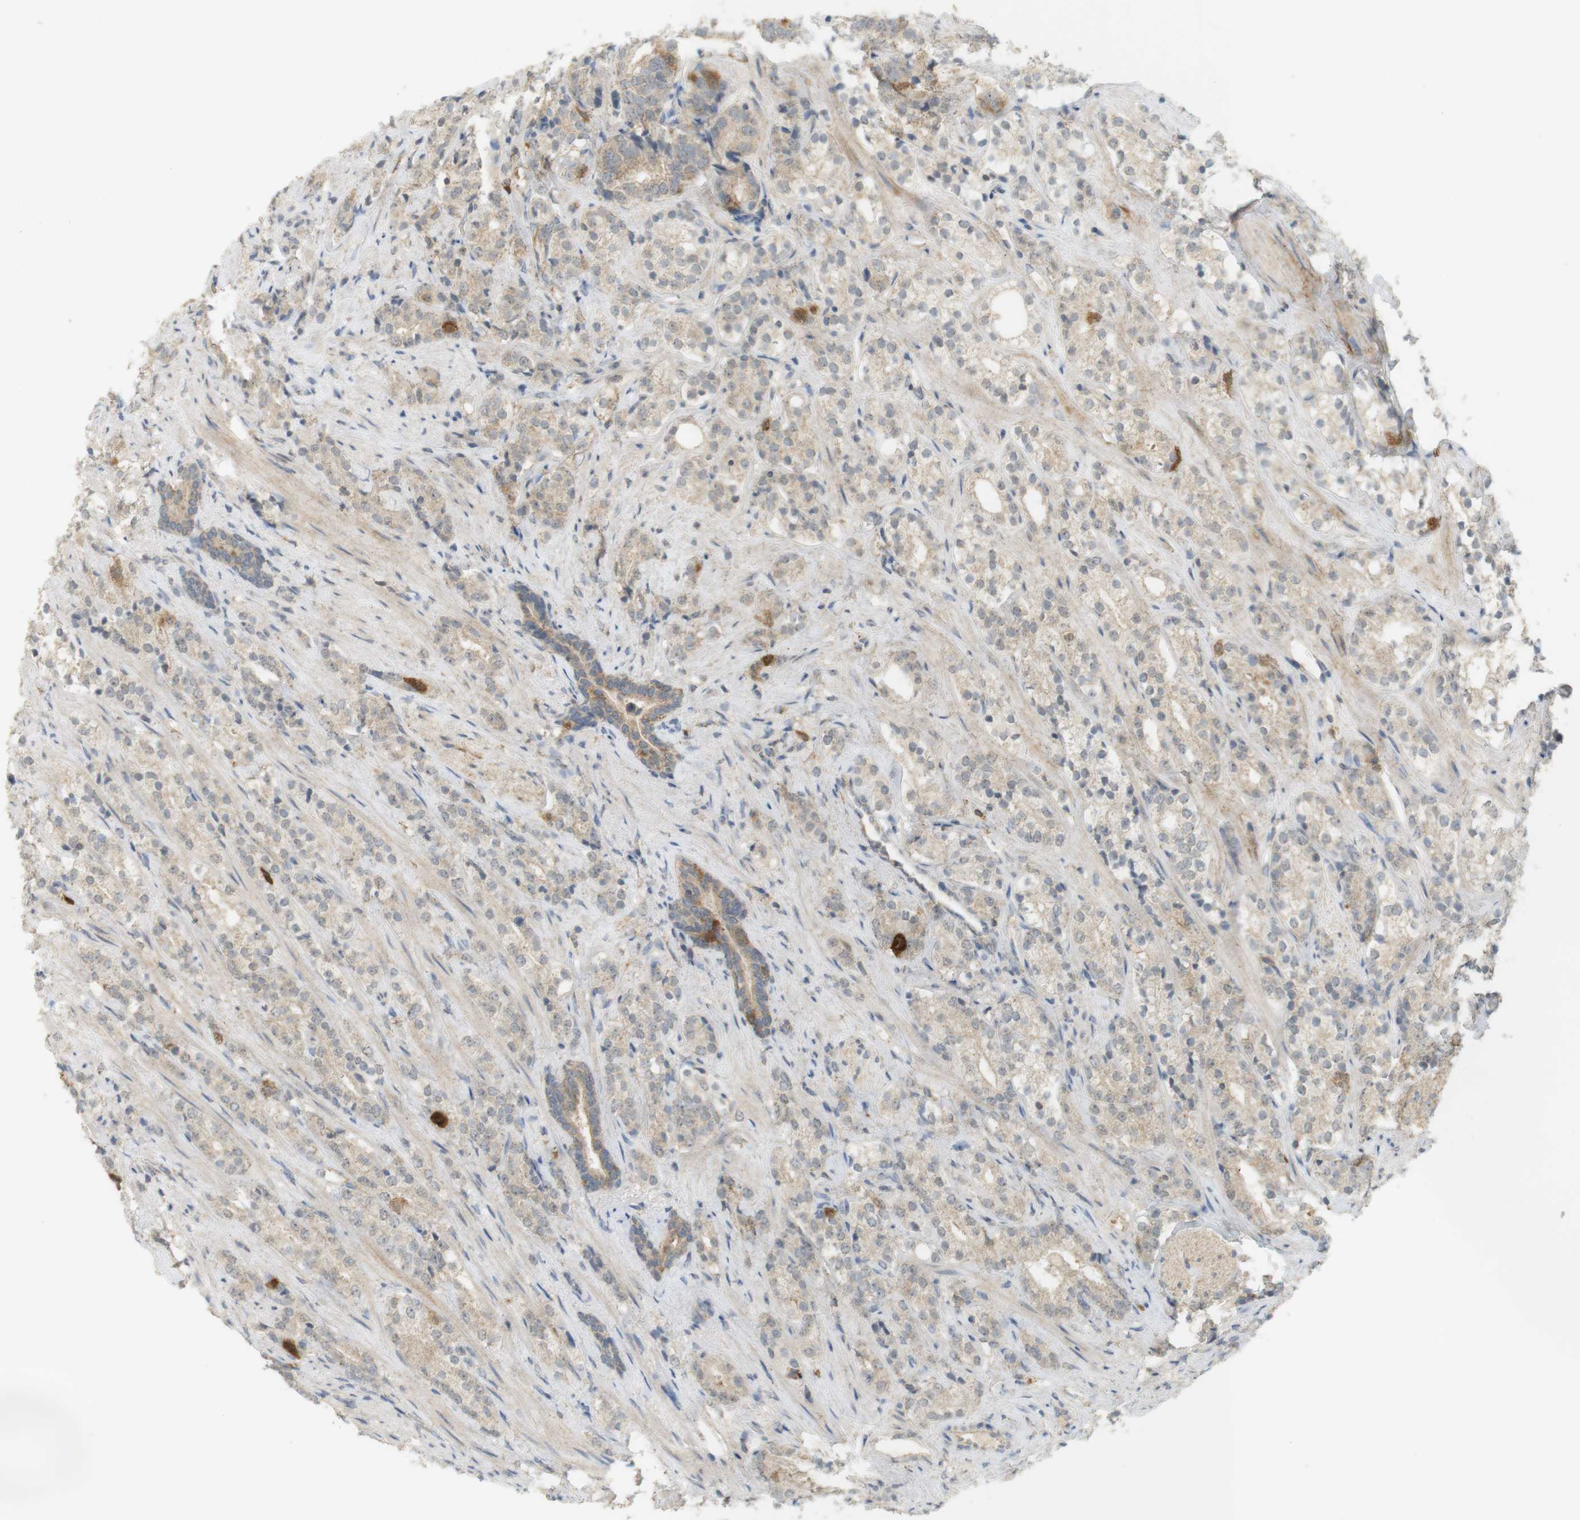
{"staining": {"intensity": "strong", "quantity": "<25%", "location": "cytoplasmic/membranous"}, "tissue": "prostate cancer", "cell_type": "Tumor cells", "image_type": "cancer", "snomed": [{"axis": "morphology", "description": "Adenocarcinoma, High grade"}, {"axis": "topography", "description": "Prostate"}], "caption": "An immunohistochemistry image of neoplastic tissue is shown. Protein staining in brown highlights strong cytoplasmic/membranous positivity in high-grade adenocarcinoma (prostate) within tumor cells.", "gene": "TTK", "patient": {"sex": "male", "age": 71}}